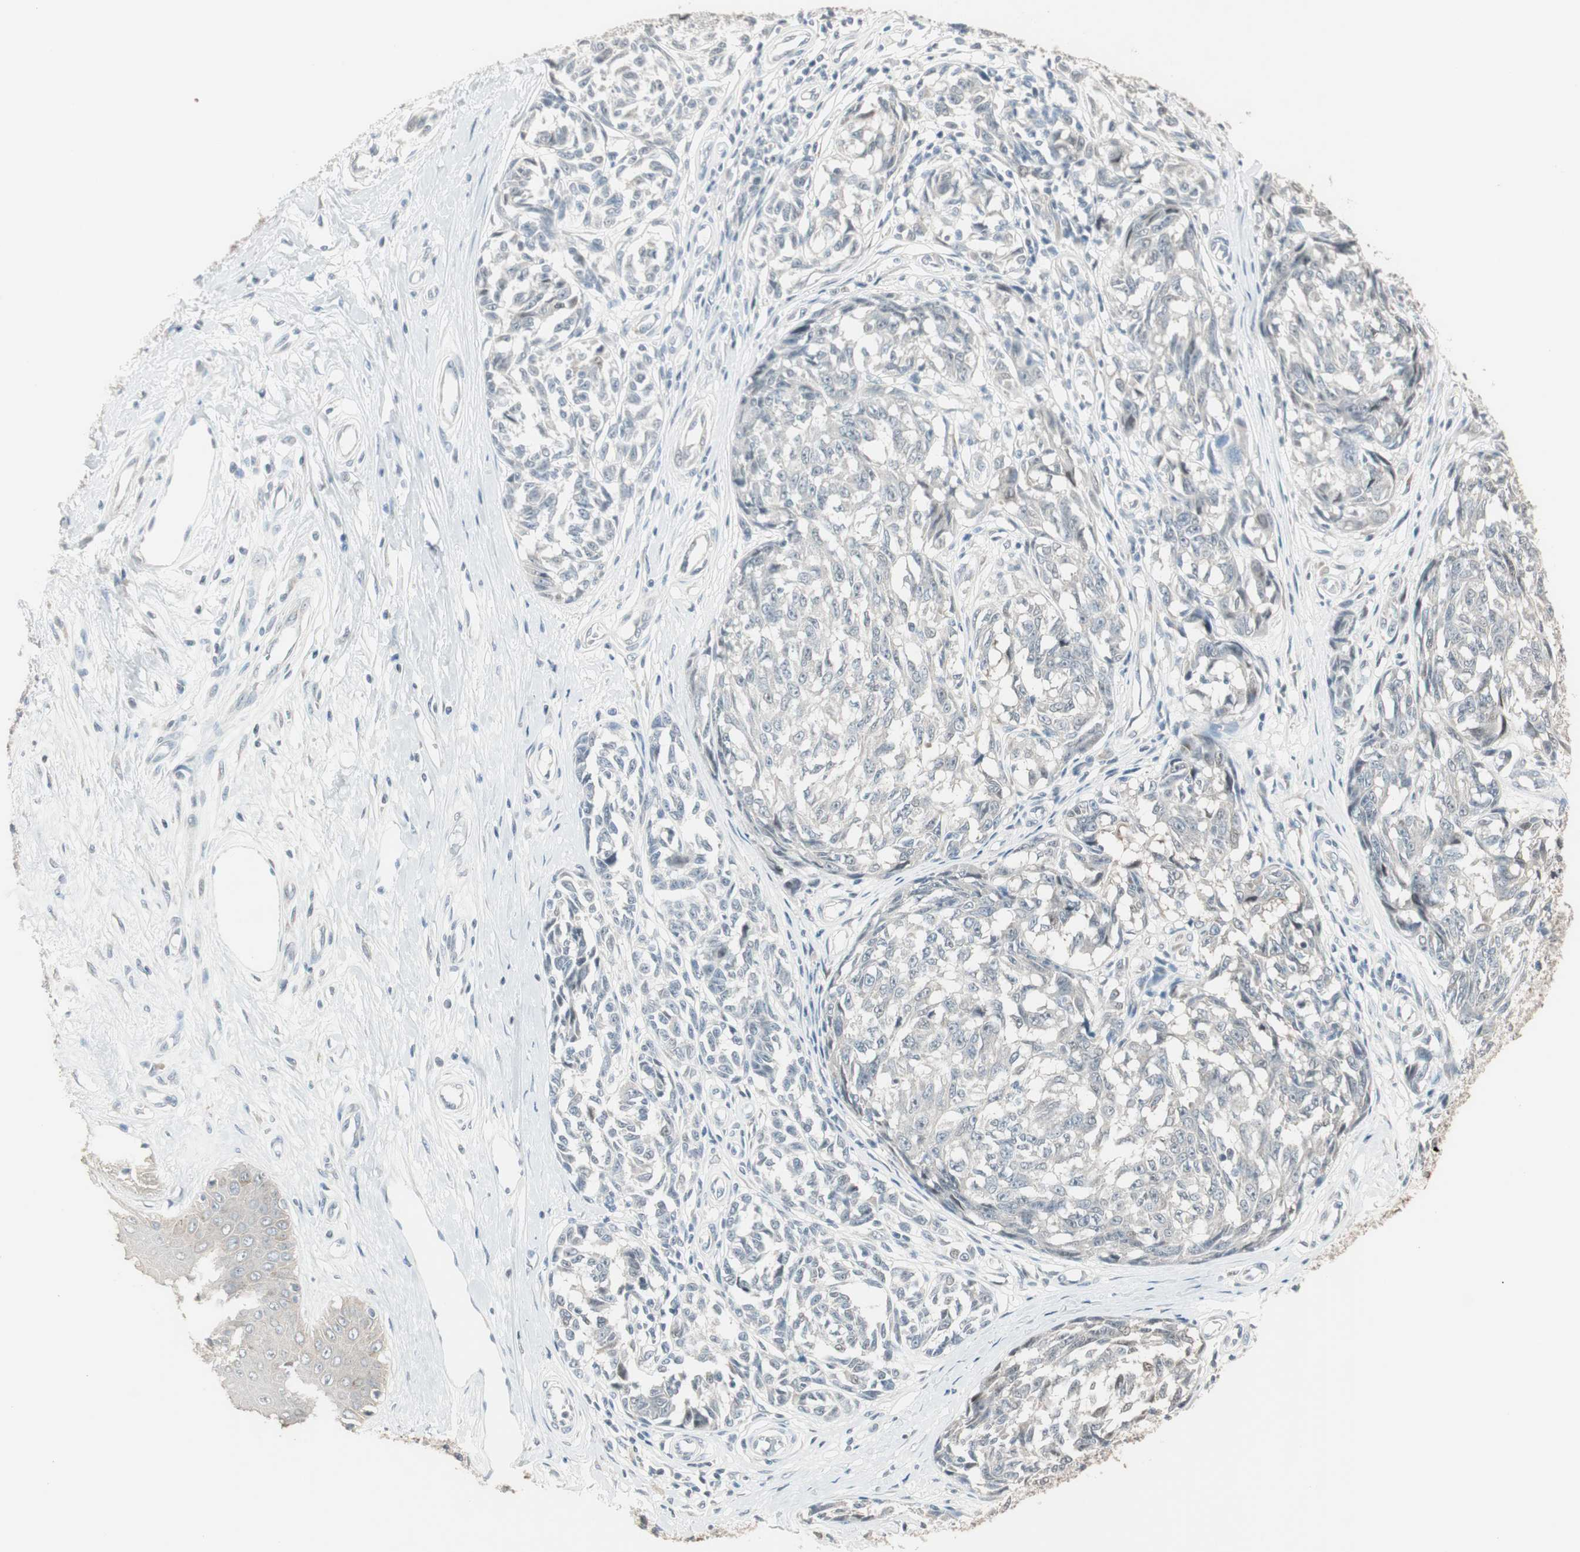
{"staining": {"intensity": "negative", "quantity": "none", "location": "none"}, "tissue": "melanoma", "cell_type": "Tumor cells", "image_type": "cancer", "snomed": [{"axis": "morphology", "description": "Malignant melanoma, NOS"}, {"axis": "topography", "description": "Skin"}], "caption": "Image shows no significant protein staining in tumor cells of melanoma.", "gene": "PDZK1", "patient": {"sex": "female", "age": 64}}